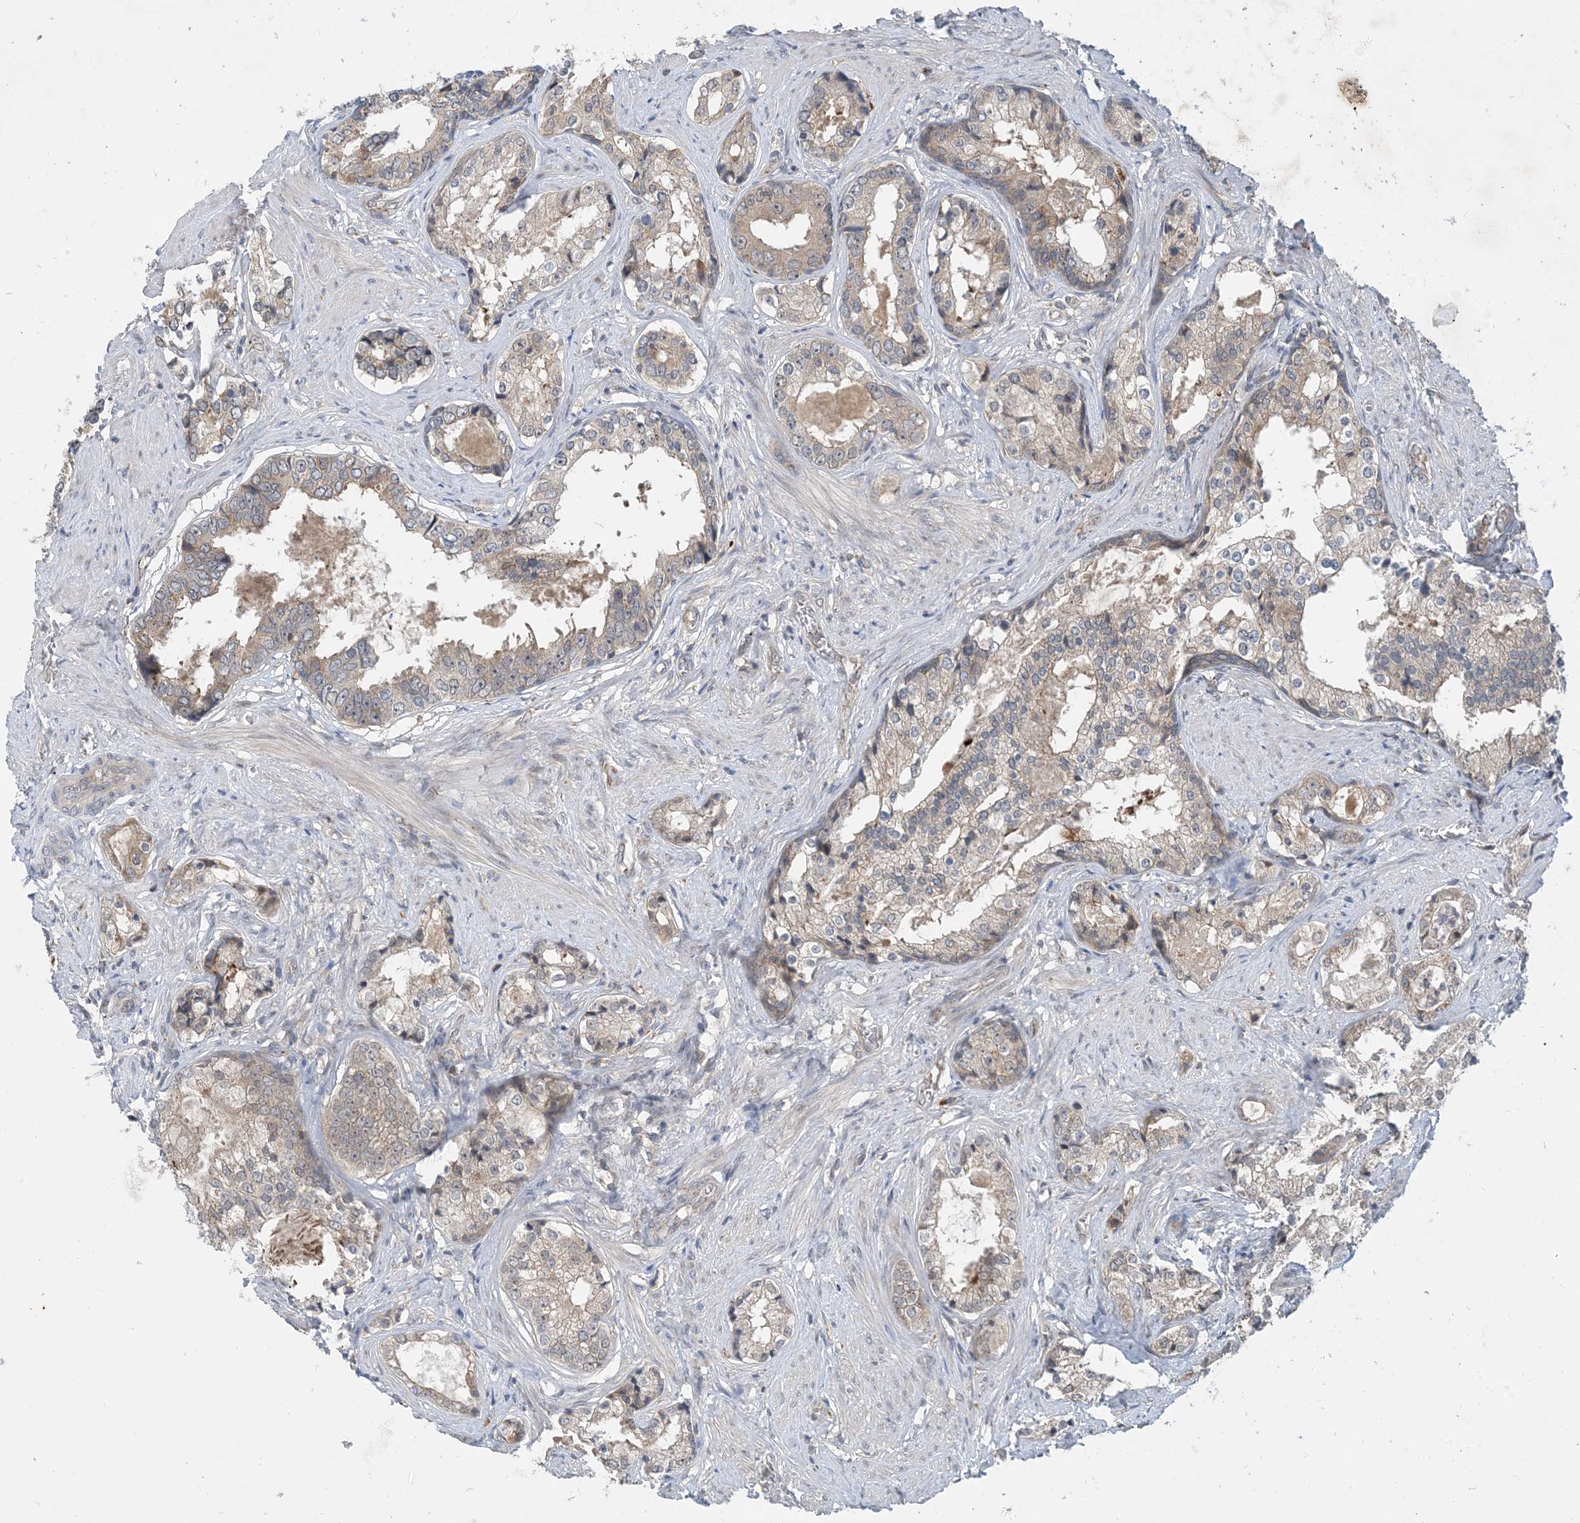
{"staining": {"intensity": "weak", "quantity": "25%-75%", "location": "cytoplasmic/membranous"}, "tissue": "prostate cancer", "cell_type": "Tumor cells", "image_type": "cancer", "snomed": [{"axis": "morphology", "description": "Adenocarcinoma, High grade"}, {"axis": "topography", "description": "Prostate"}], "caption": "Human prostate cancer stained for a protein (brown) displays weak cytoplasmic/membranous positive positivity in approximately 25%-75% of tumor cells.", "gene": "TINAG", "patient": {"sex": "male", "age": 58}}